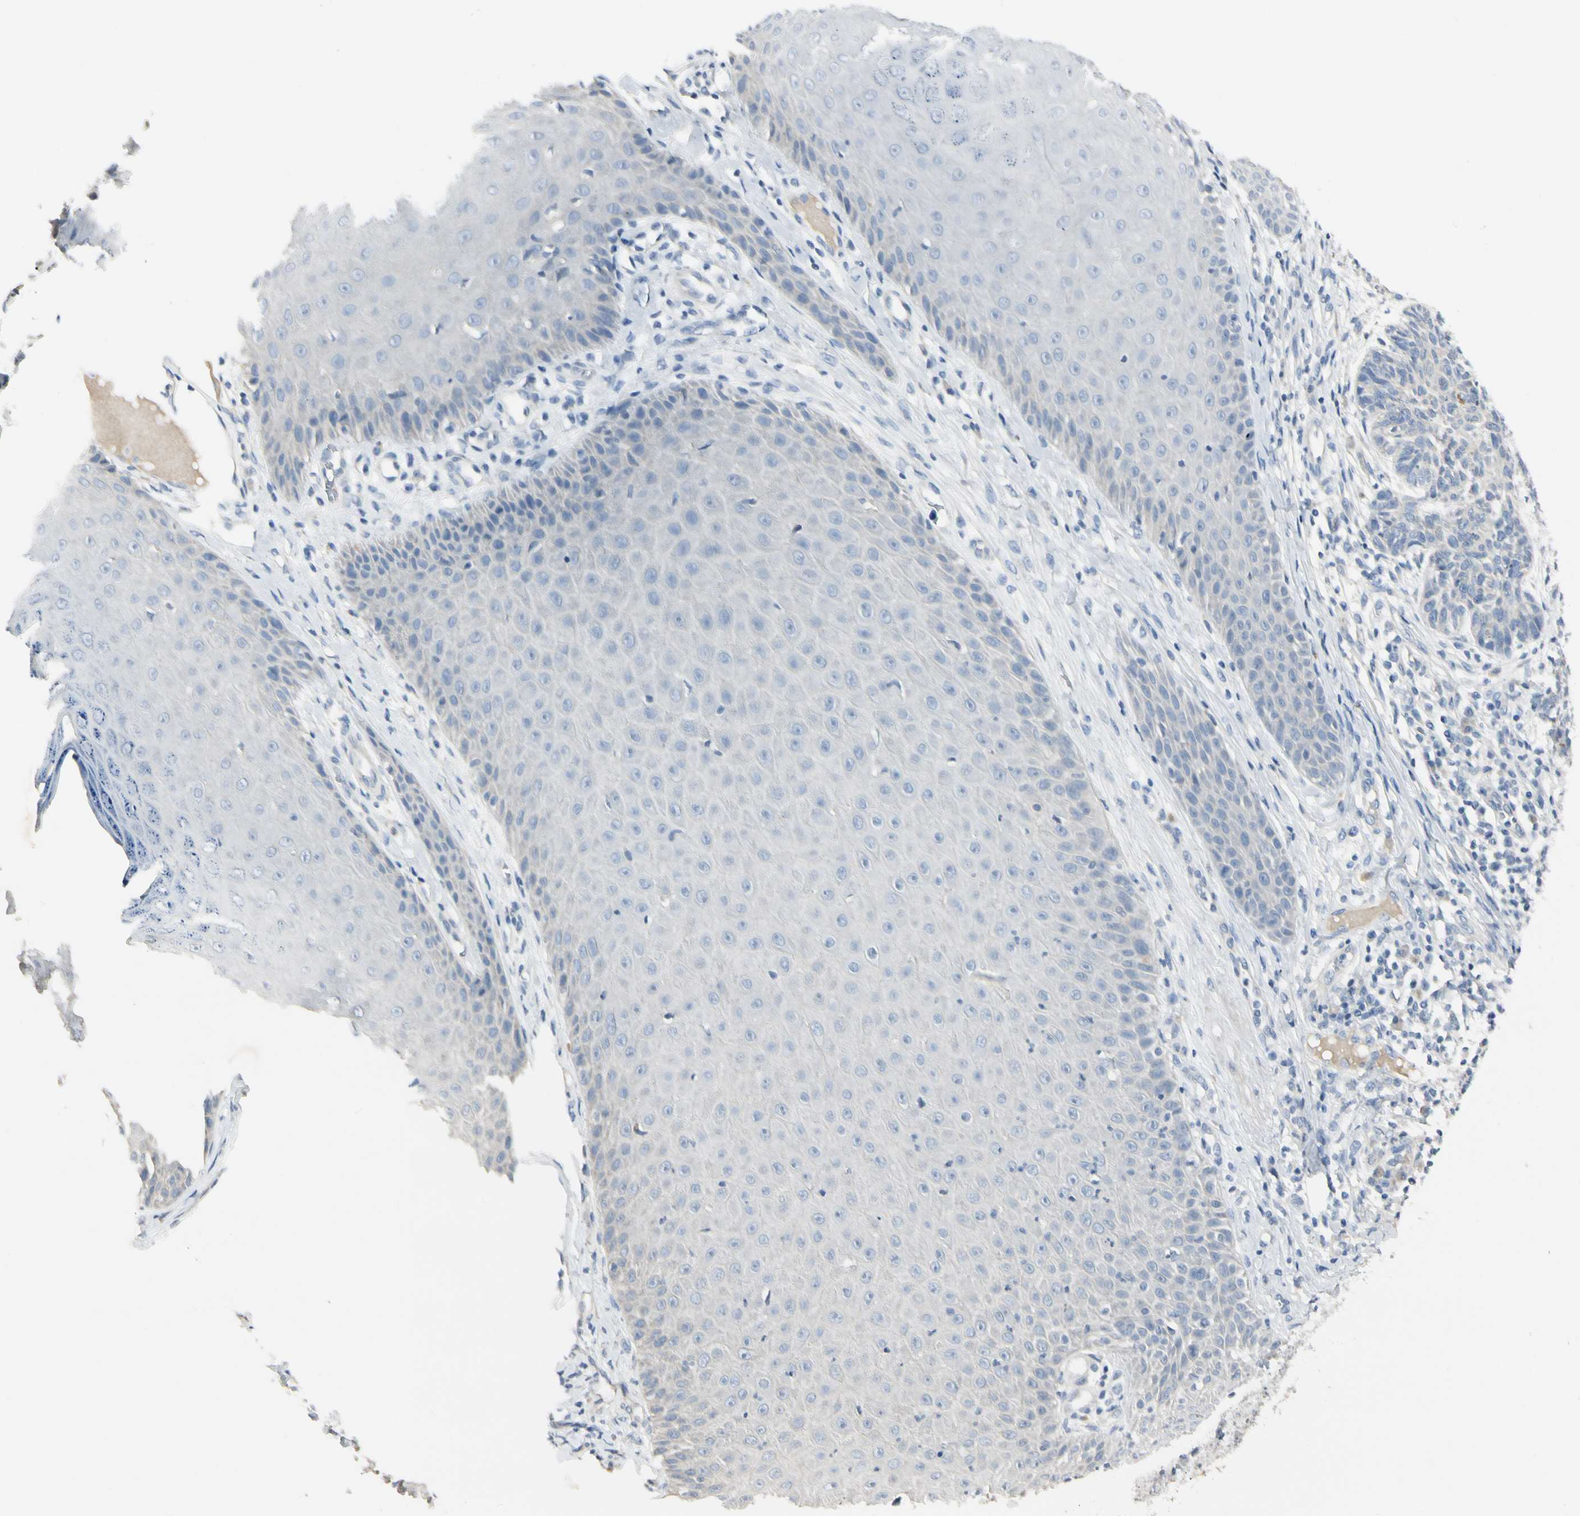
{"staining": {"intensity": "negative", "quantity": "none", "location": "none"}, "tissue": "skin cancer", "cell_type": "Tumor cells", "image_type": "cancer", "snomed": [{"axis": "morphology", "description": "Normal tissue, NOS"}, {"axis": "morphology", "description": "Basal cell carcinoma"}, {"axis": "topography", "description": "Skin"}], "caption": "This is an immunohistochemistry image of human basal cell carcinoma (skin). There is no expression in tumor cells.", "gene": "SPINK4", "patient": {"sex": "male", "age": 52}}